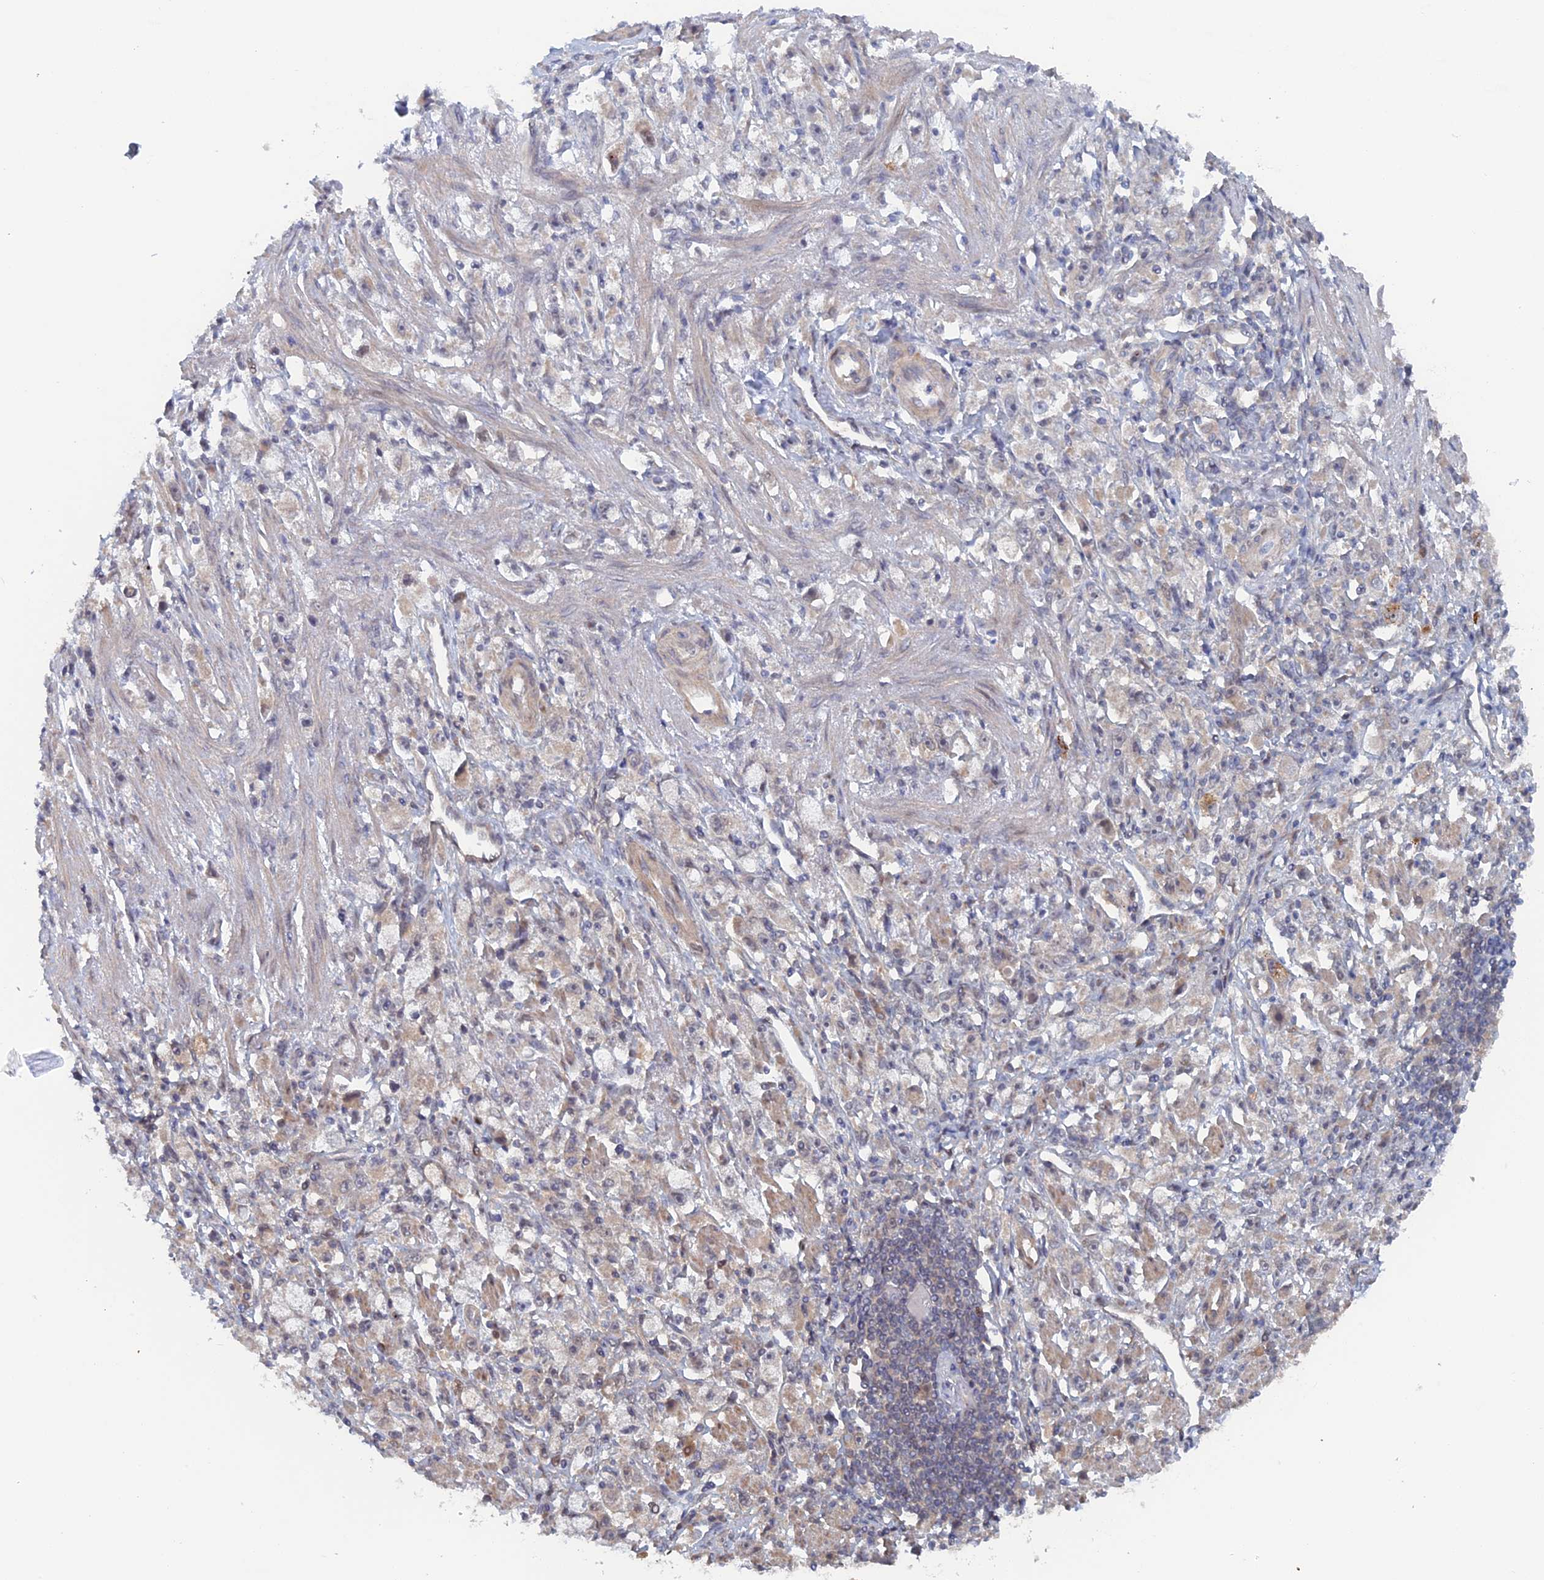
{"staining": {"intensity": "negative", "quantity": "none", "location": "none"}, "tissue": "stomach cancer", "cell_type": "Tumor cells", "image_type": "cancer", "snomed": [{"axis": "morphology", "description": "Adenocarcinoma, NOS"}, {"axis": "topography", "description": "Stomach"}], "caption": "DAB immunohistochemical staining of human adenocarcinoma (stomach) shows no significant expression in tumor cells. The staining was performed using DAB (3,3'-diaminobenzidine) to visualize the protein expression in brown, while the nuclei were stained in blue with hematoxylin (Magnification: 20x).", "gene": "ELOVL6", "patient": {"sex": "female", "age": 59}}